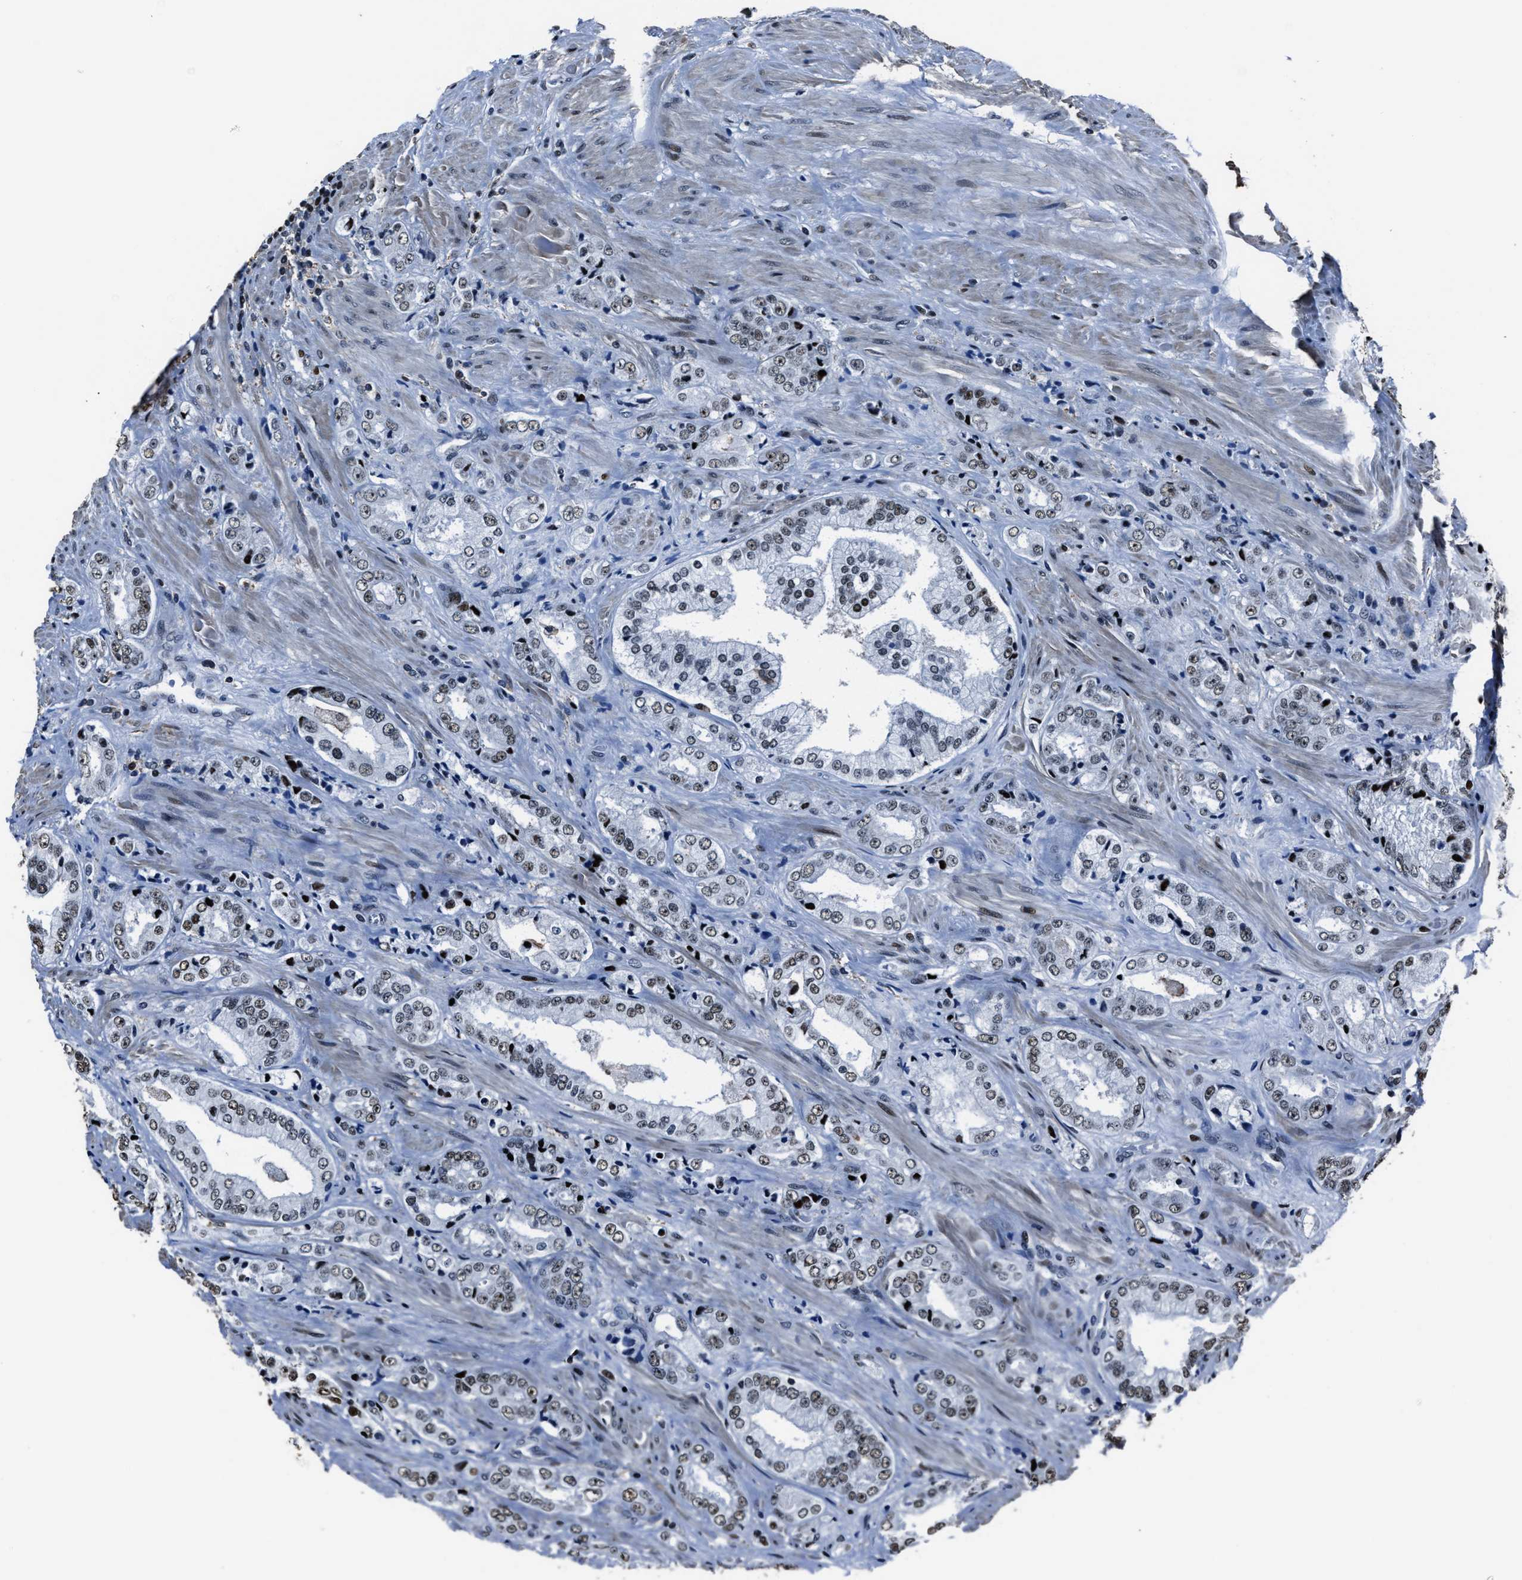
{"staining": {"intensity": "weak", "quantity": "25%-75%", "location": "nuclear"}, "tissue": "prostate cancer", "cell_type": "Tumor cells", "image_type": "cancer", "snomed": [{"axis": "morphology", "description": "Adenocarcinoma, High grade"}, {"axis": "topography", "description": "Prostate"}], "caption": "Adenocarcinoma (high-grade) (prostate) was stained to show a protein in brown. There is low levels of weak nuclear staining in approximately 25%-75% of tumor cells. (DAB (3,3'-diaminobenzidine) = brown stain, brightfield microscopy at high magnification).", "gene": "PPIE", "patient": {"sex": "male", "age": 61}}